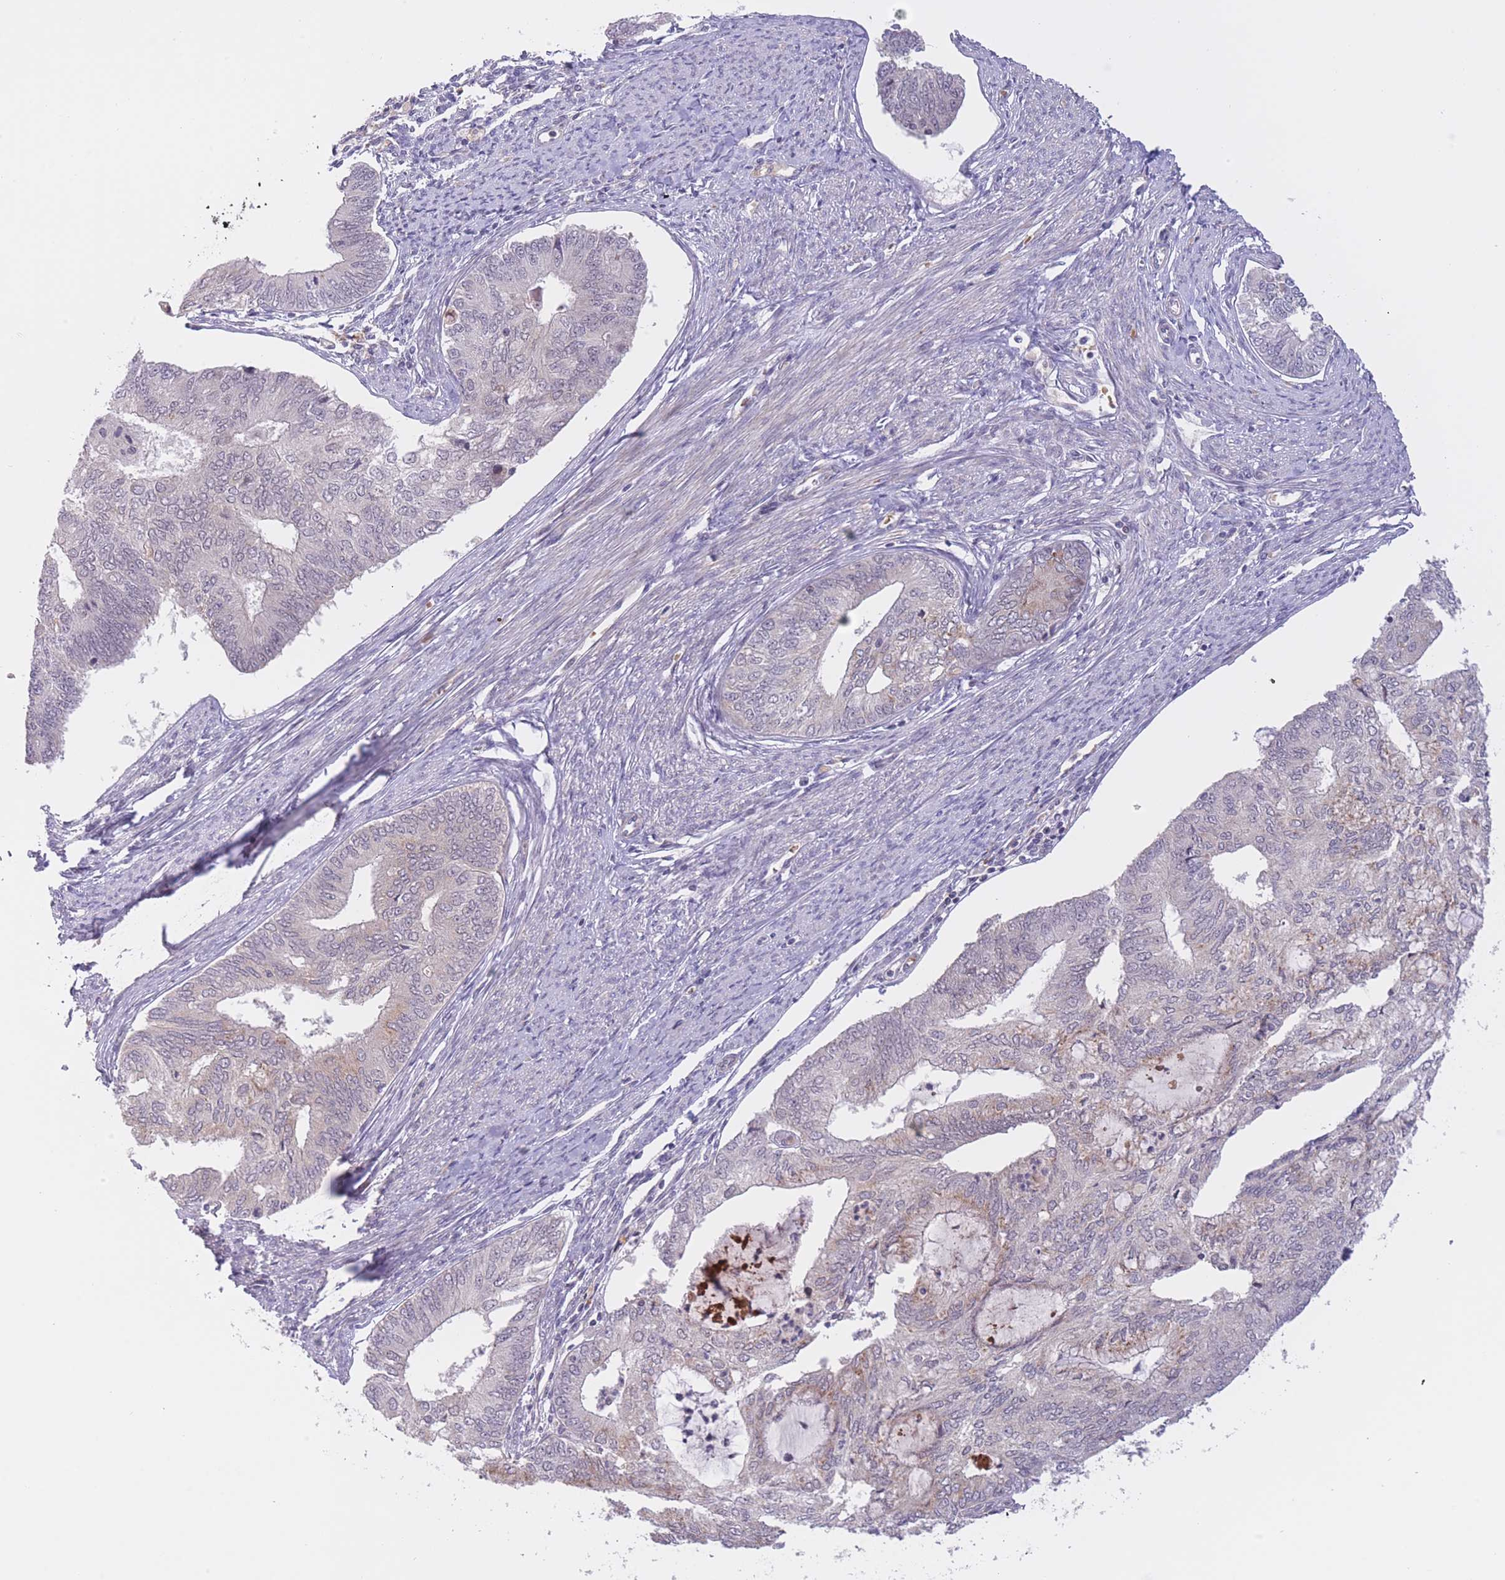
{"staining": {"intensity": "negative", "quantity": "none", "location": "none"}, "tissue": "endometrial cancer", "cell_type": "Tumor cells", "image_type": "cancer", "snomed": [{"axis": "morphology", "description": "Adenocarcinoma, NOS"}, {"axis": "topography", "description": "Endometrium"}], "caption": "This is a image of IHC staining of endometrial cancer, which shows no staining in tumor cells.", "gene": "FUT5", "patient": {"sex": "female", "age": 68}}